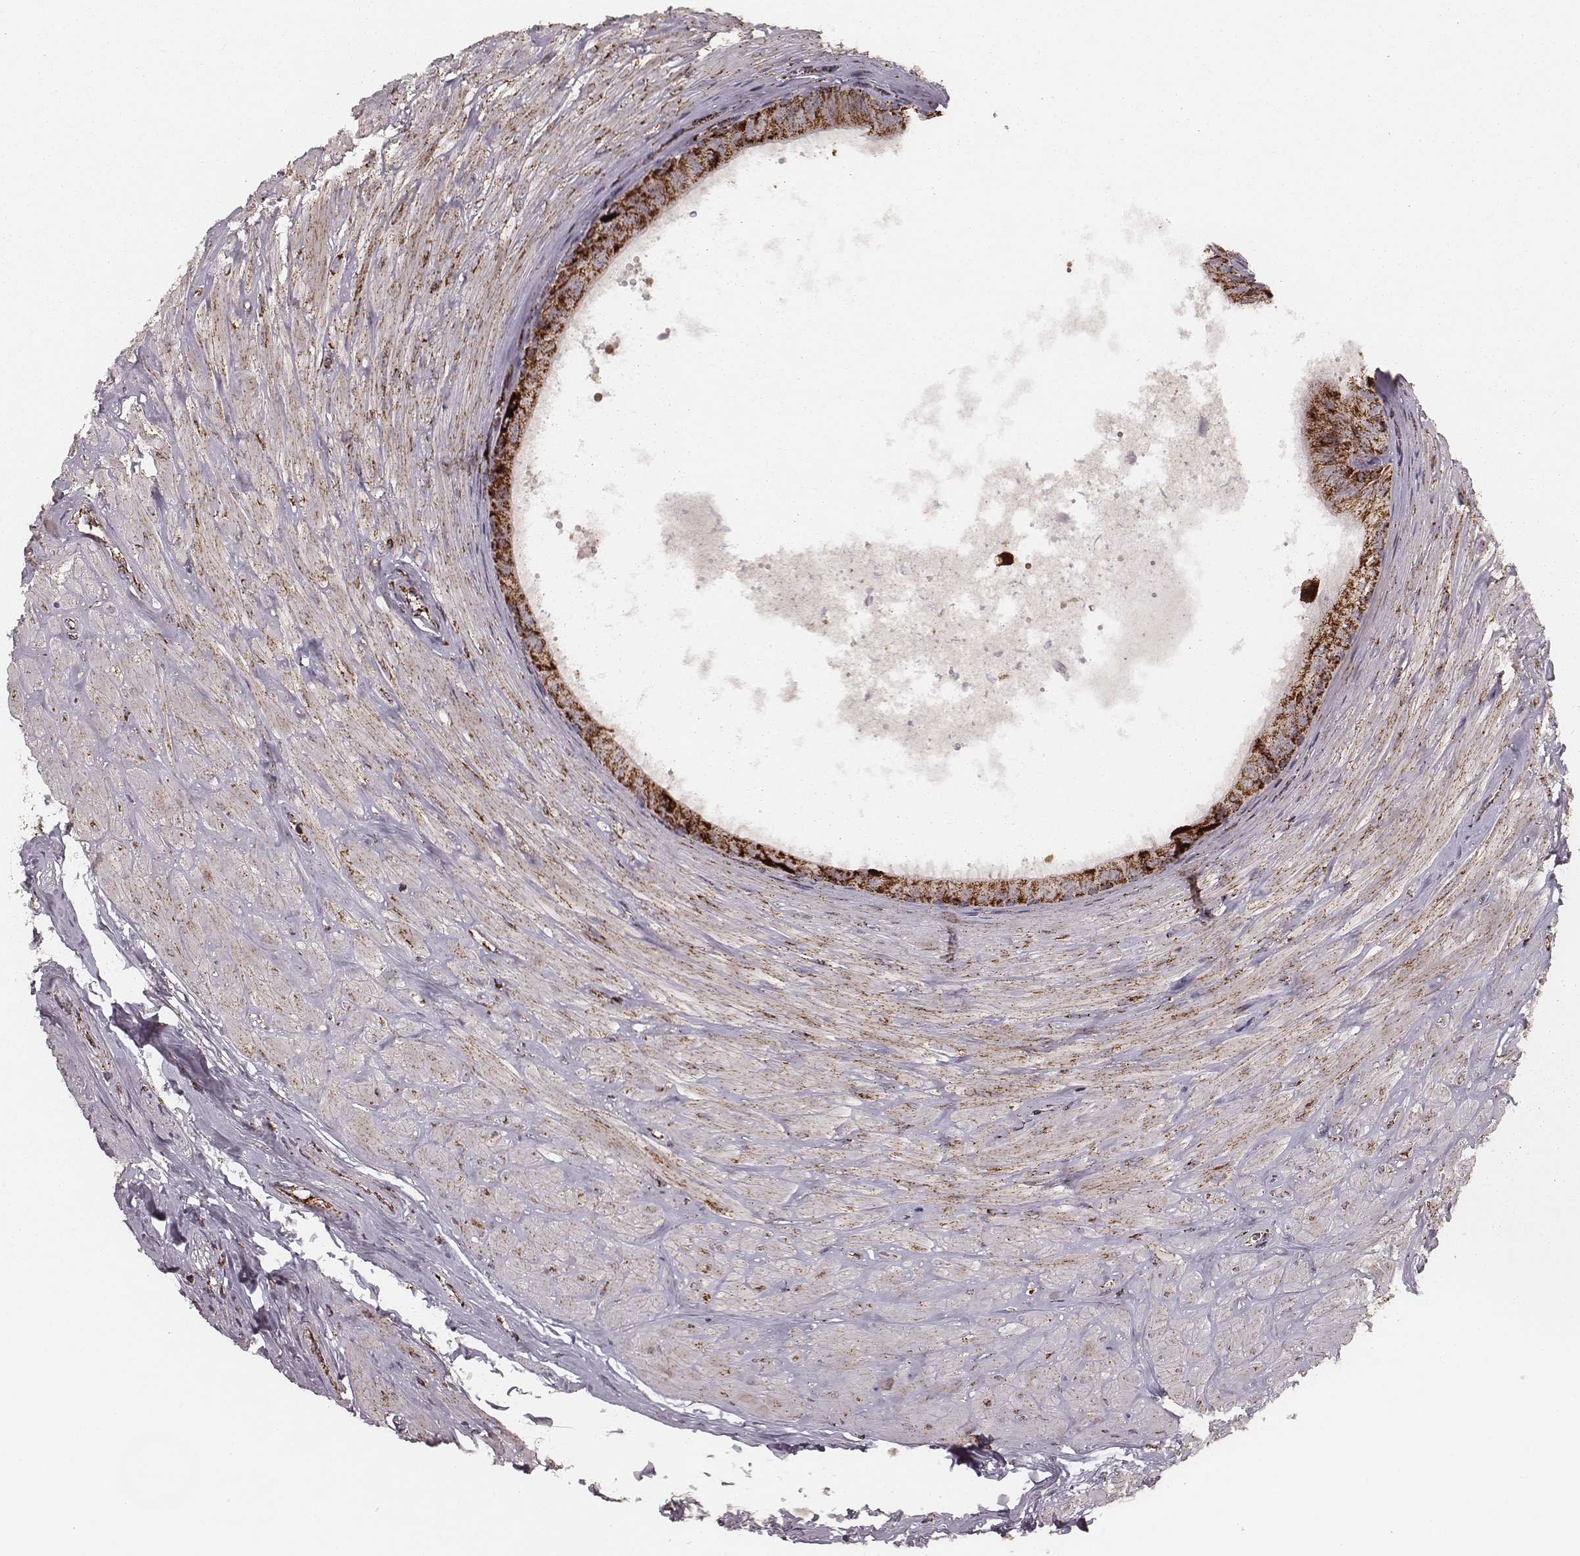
{"staining": {"intensity": "strong", "quantity": ">75%", "location": "cytoplasmic/membranous"}, "tissue": "epididymis", "cell_type": "Glandular cells", "image_type": "normal", "snomed": [{"axis": "morphology", "description": "Normal tissue, NOS"}, {"axis": "topography", "description": "Epididymis"}], "caption": "This photomicrograph demonstrates immunohistochemistry (IHC) staining of benign epididymis, with high strong cytoplasmic/membranous positivity in about >75% of glandular cells.", "gene": "TUFM", "patient": {"sex": "male", "age": 37}}